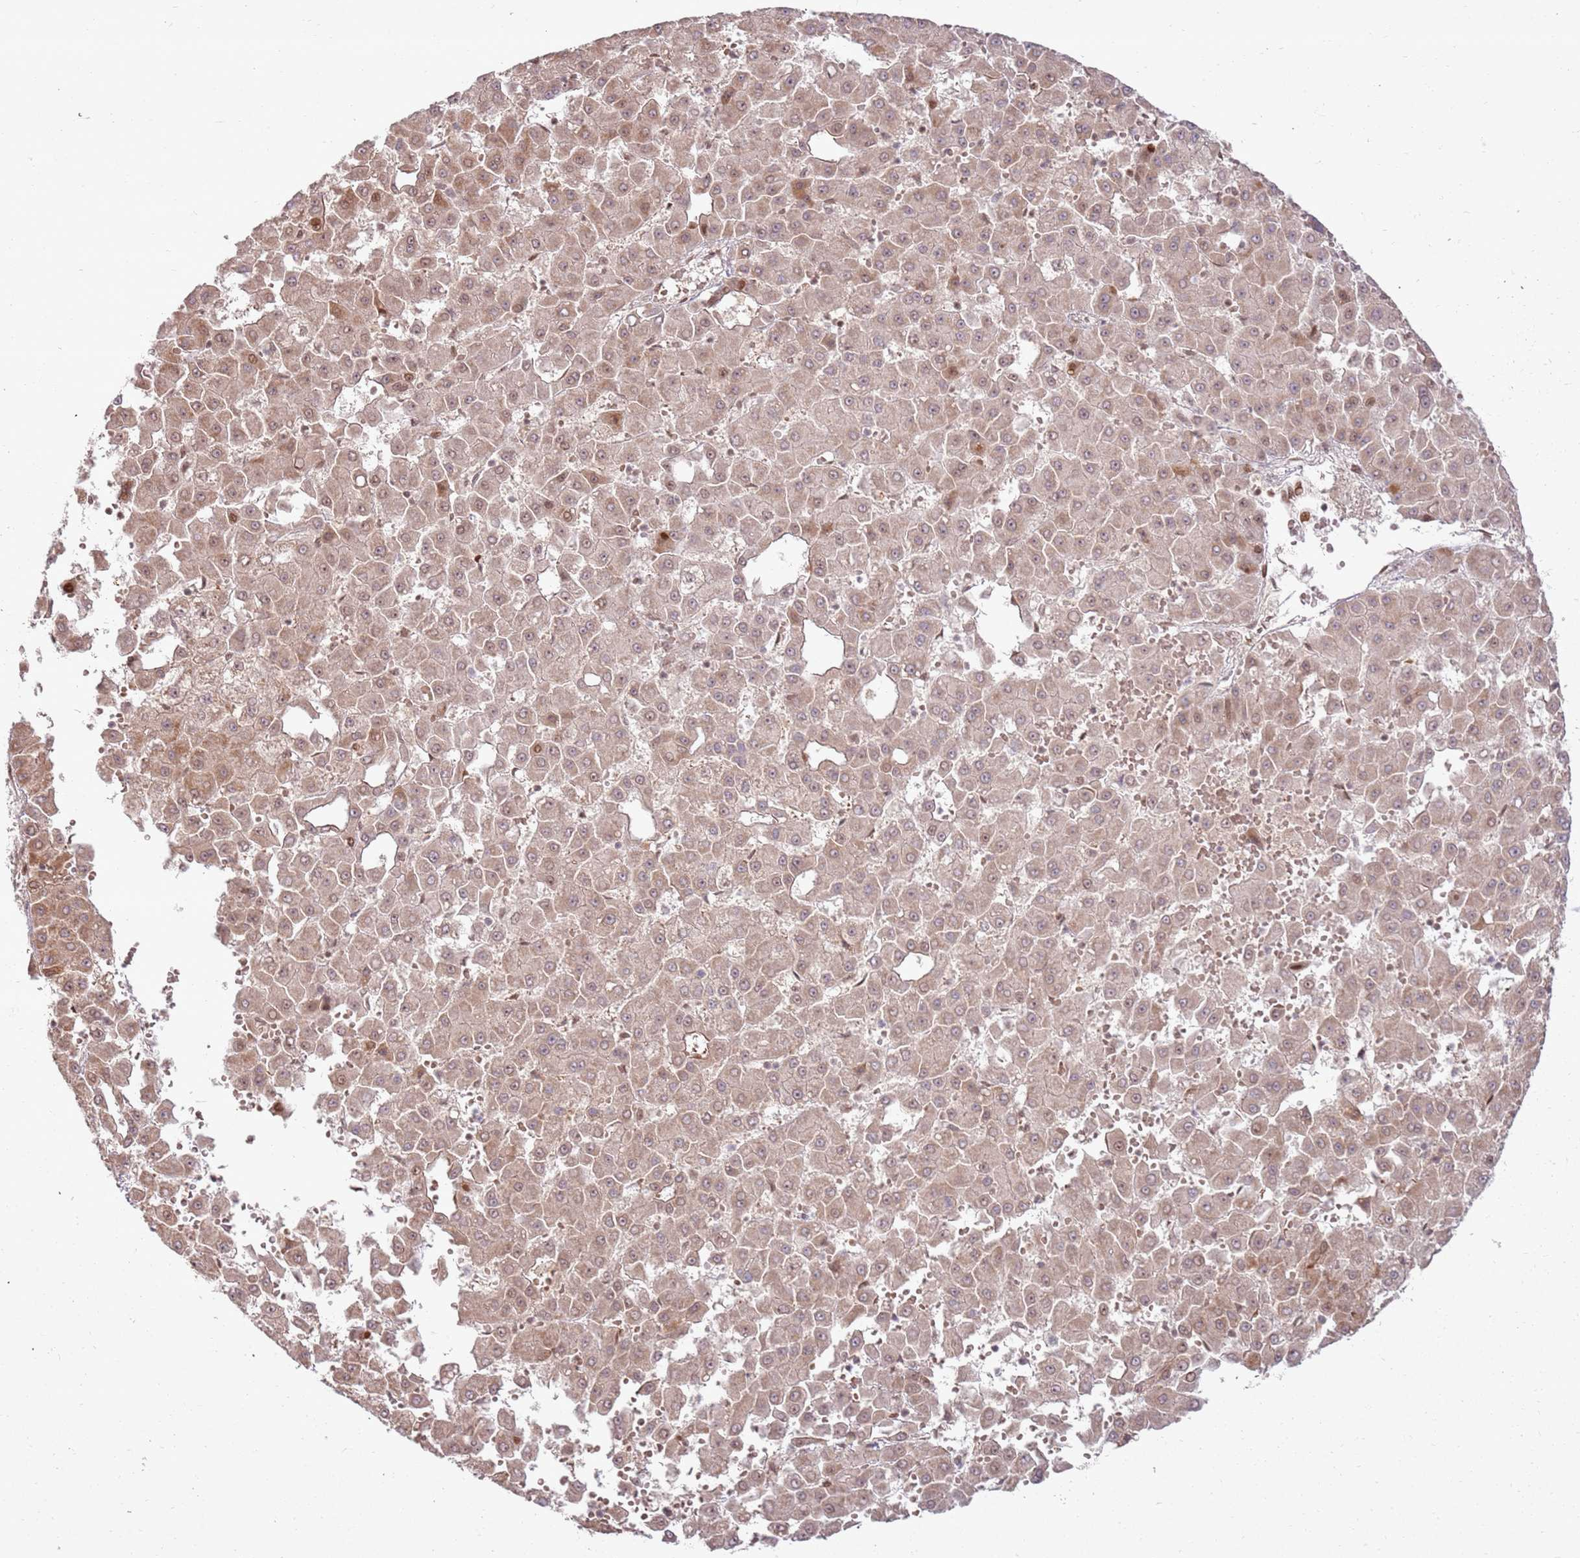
{"staining": {"intensity": "weak", "quantity": ">75%", "location": "cytoplasmic/membranous,nuclear"}, "tissue": "liver cancer", "cell_type": "Tumor cells", "image_type": "cancer", "snomed": [{"axis": "morphology", "description": "Carcinoma, Hepatocellular, NOS"}, {"axis": "topography", "description": "Liver"}], "caption": "The photomicrograph demonstrates immunohistochemical staining of liver cancer (hepatocellular carcinoma). There is weak cytoplasmic/membranous and nuclear staining is present in about >75% of tumor cells.", "gene": "KLHL36", "patient": {"sex": "male", "age": 47}}